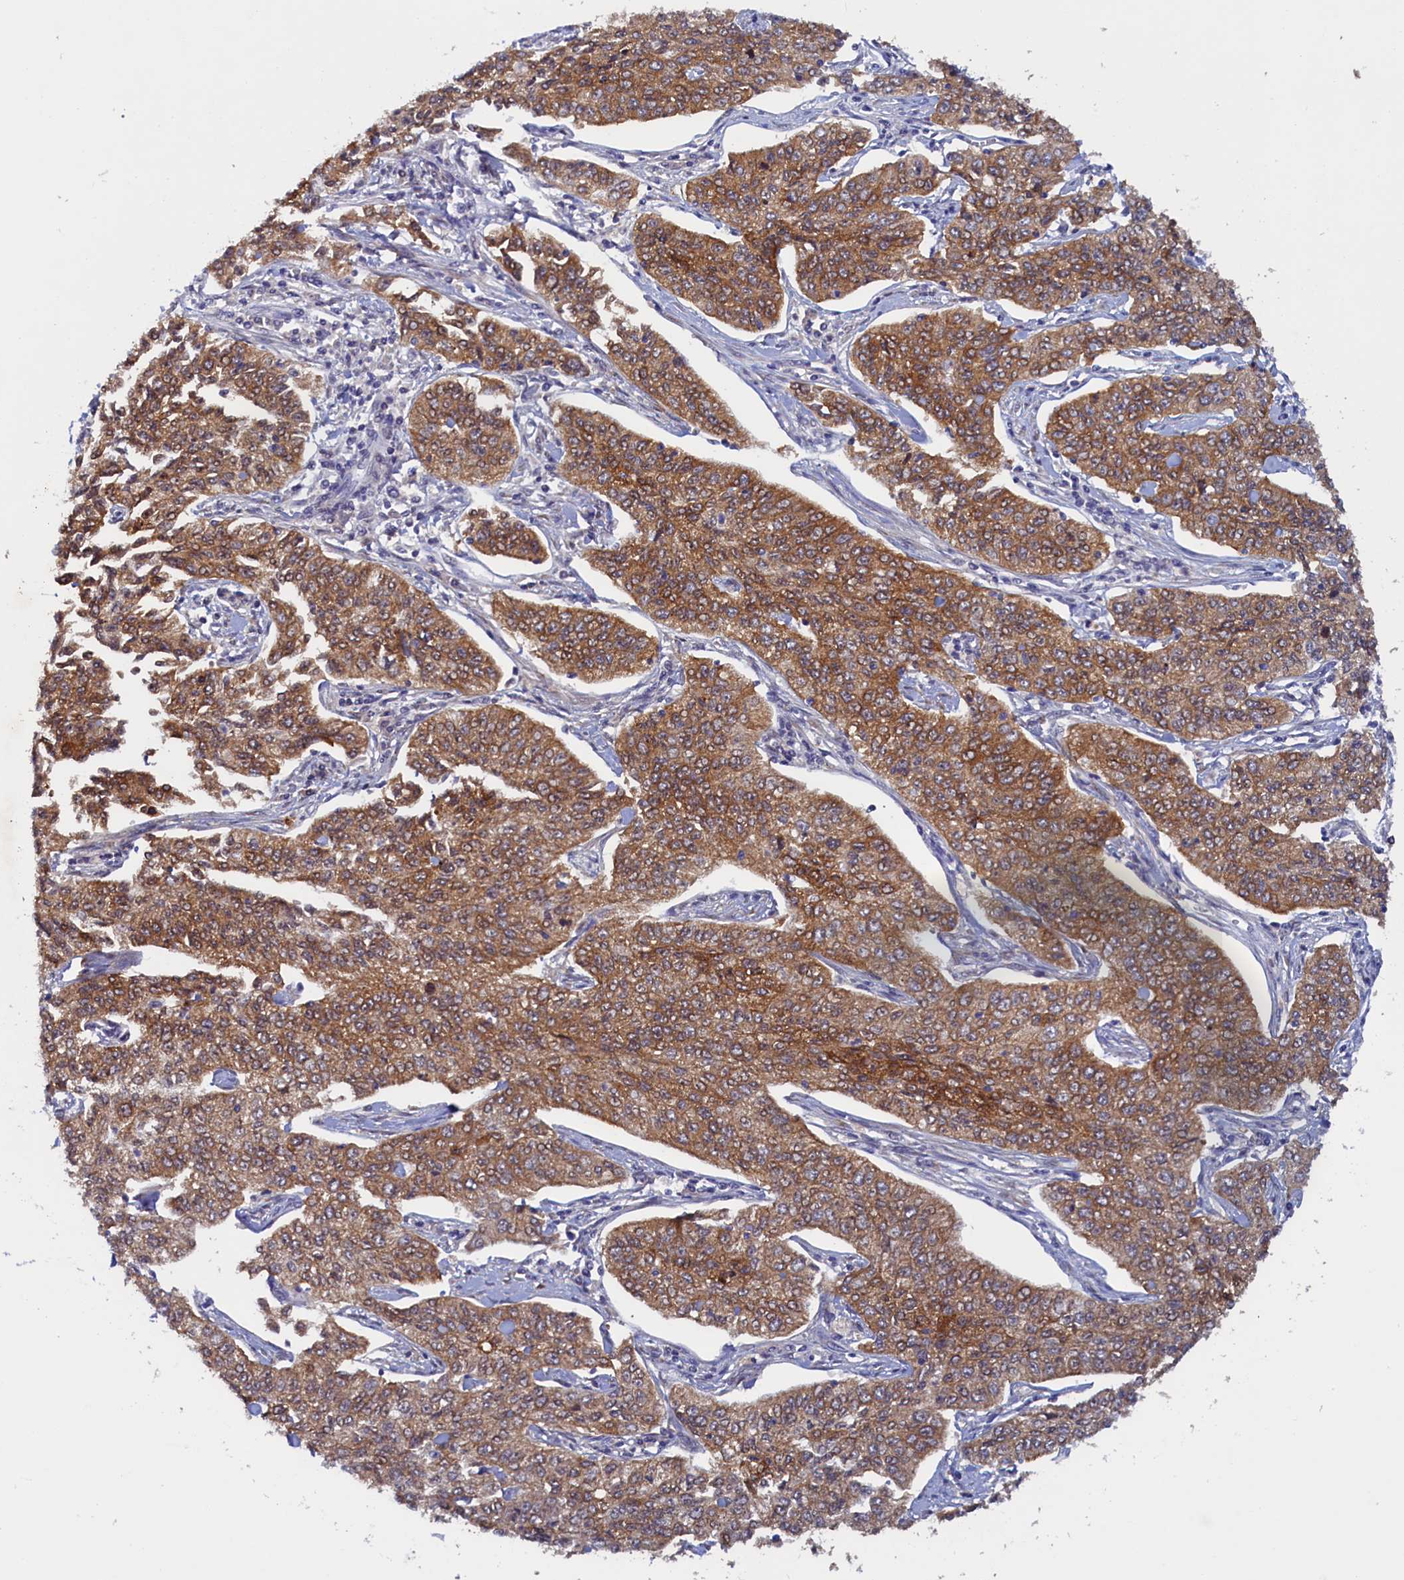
{"staining": {"intensity": "moderate", "quantity": ">75%", "location": "cytoplasmic/membranous"}, "tissue": "cervical cancer", "cell_type": "Tumor cells", "image_type": "cancer", "snomed": [{"axis": "morphology", "description": "Squamous cell carcinoma, NOS"}, {"axis": "topography", "description": "Cervix"}], "caption": "Moderate cytoplasmic/membranous protein staining is seen in approximately >75% of tumor cells in cervical cancer.", "gene": "PACSIN3", "patient": {"sex": "female", "age": 35}}